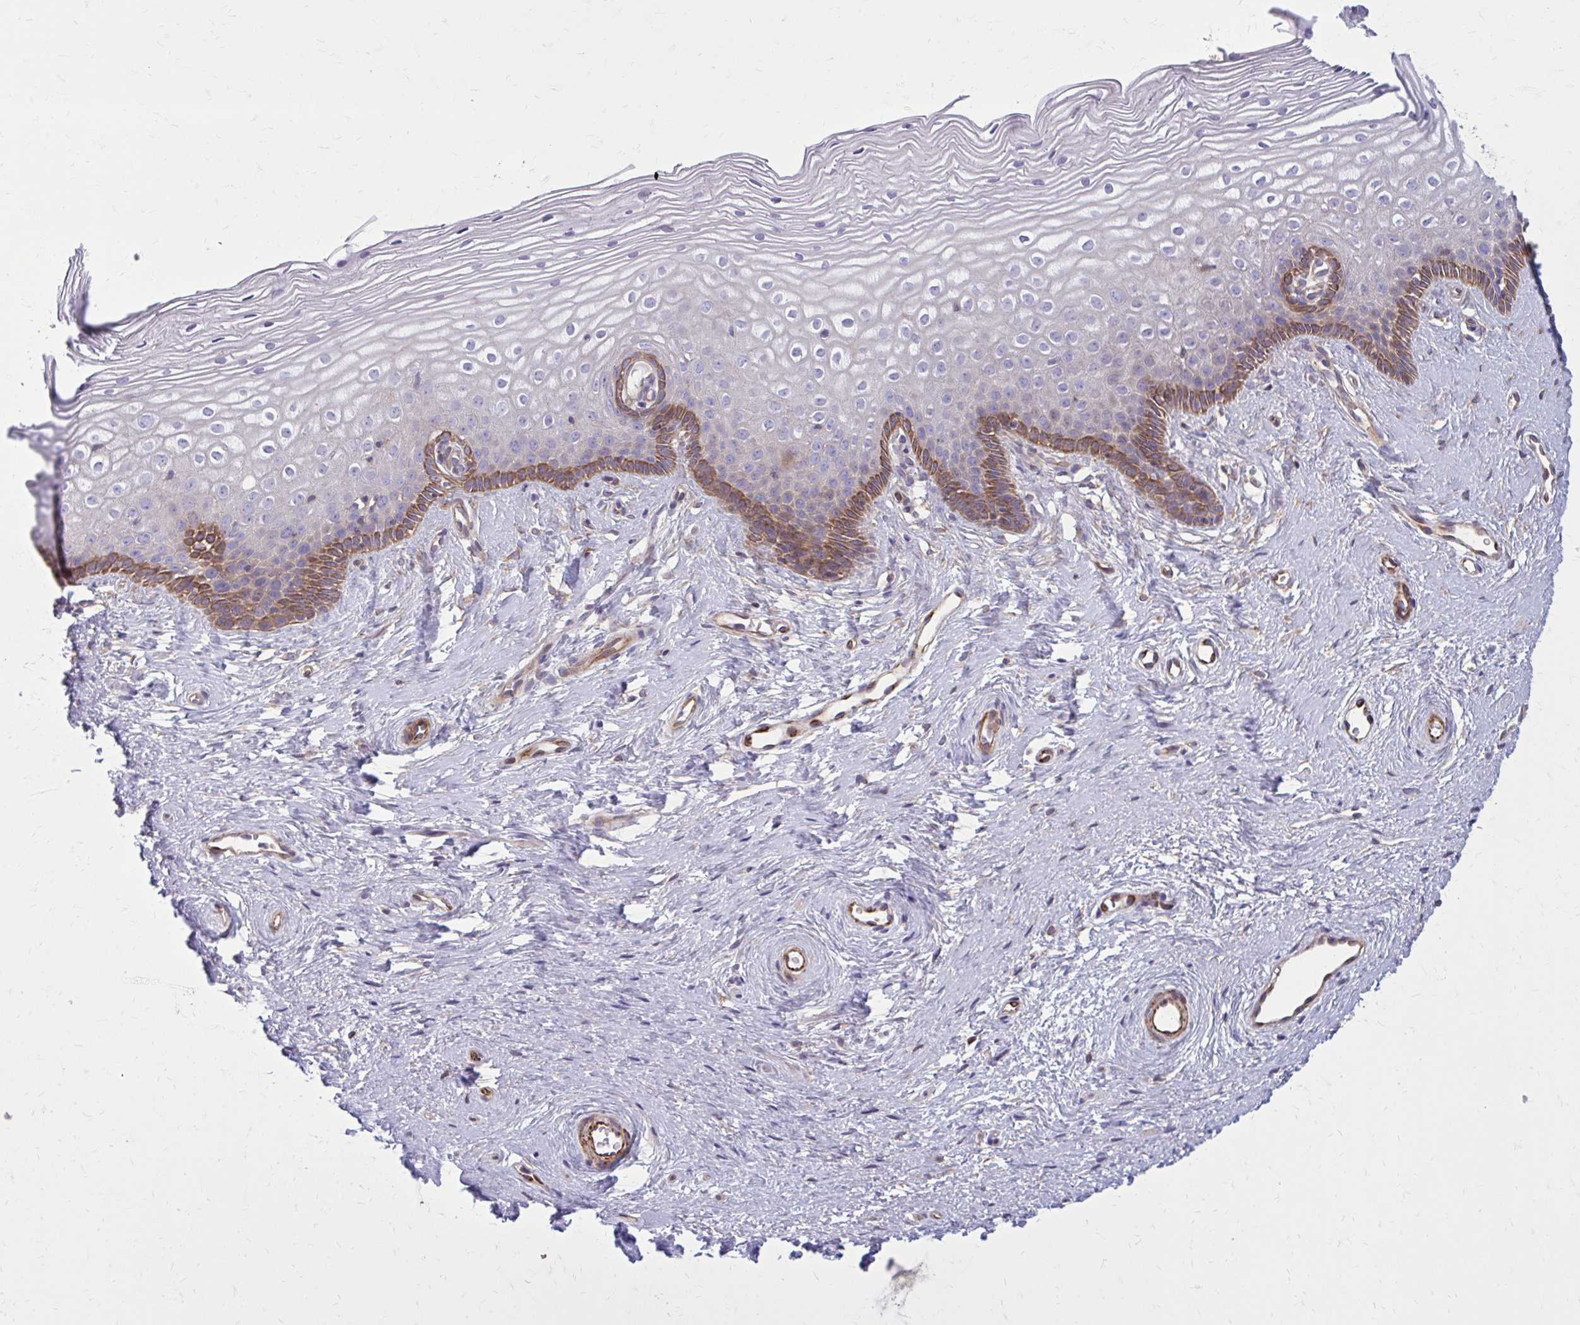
{"staining": {"intensity": "weak", "quantity": ">75%", "location": "cytoplasmic/membranous"}, "tissue": "cervix", "cell_type": "Glandular cells", "image_type": "normal", "snomed": [{"axis": "morphology", "description": "Normal tissue, NOS"}, {"axis": "topography", "description": "Cervix"}], "caption": "Protein staining of normal cervix displays weak cytoplasmic/membranous expression in about >75% of glandular cells.", "gene": "FAP", "patient": {"sex": "female", "age": 40}}